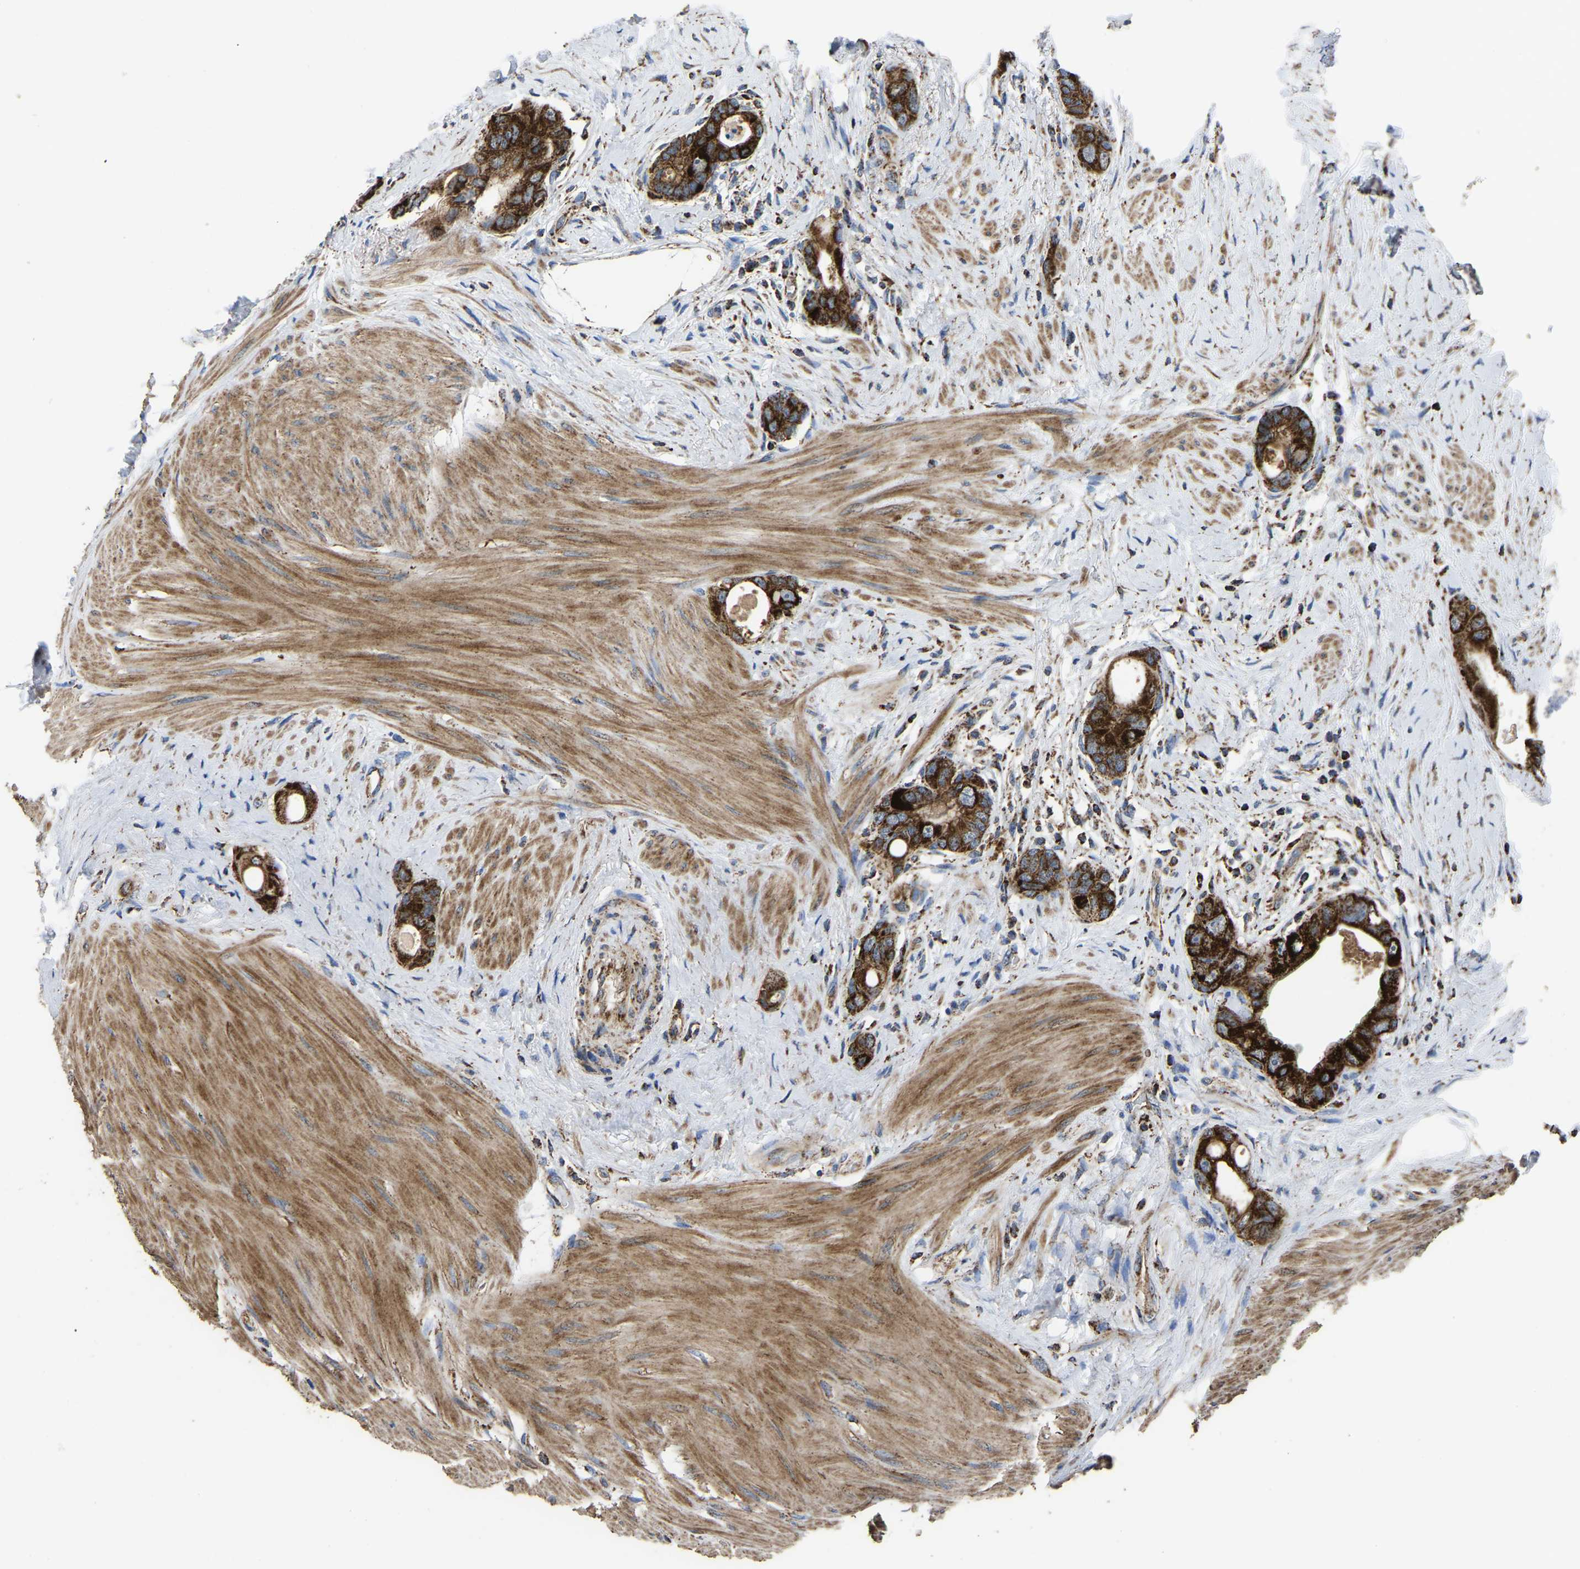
{"staining": {"intensity": "strong", "quantity": ">75%", "location": "cytoplasmic/membranous"}, "tissue": "colorectal cancer", "cell_type": "Tumor cells", "image_type": "cancer", "snomed": [{"axis": "morphology", "description": "Adenocarcinoma, NOS"}, {"axis": "topography", "description": "Rectum"}], "caption": "Immunohistochemistry (IHC) histopathology image of neoplastic tissue: human colorectal cancer (adenocarcinoma) stained using immunohistochemistry exhibits high levels of strong protein expression localized specifically in the cytoplasmic/membranous of tumor cells, appearing as a cytoplasmic/membranous brown color.", "gene": "ETFA", "patient": {"sex": "male", "age": 51}}